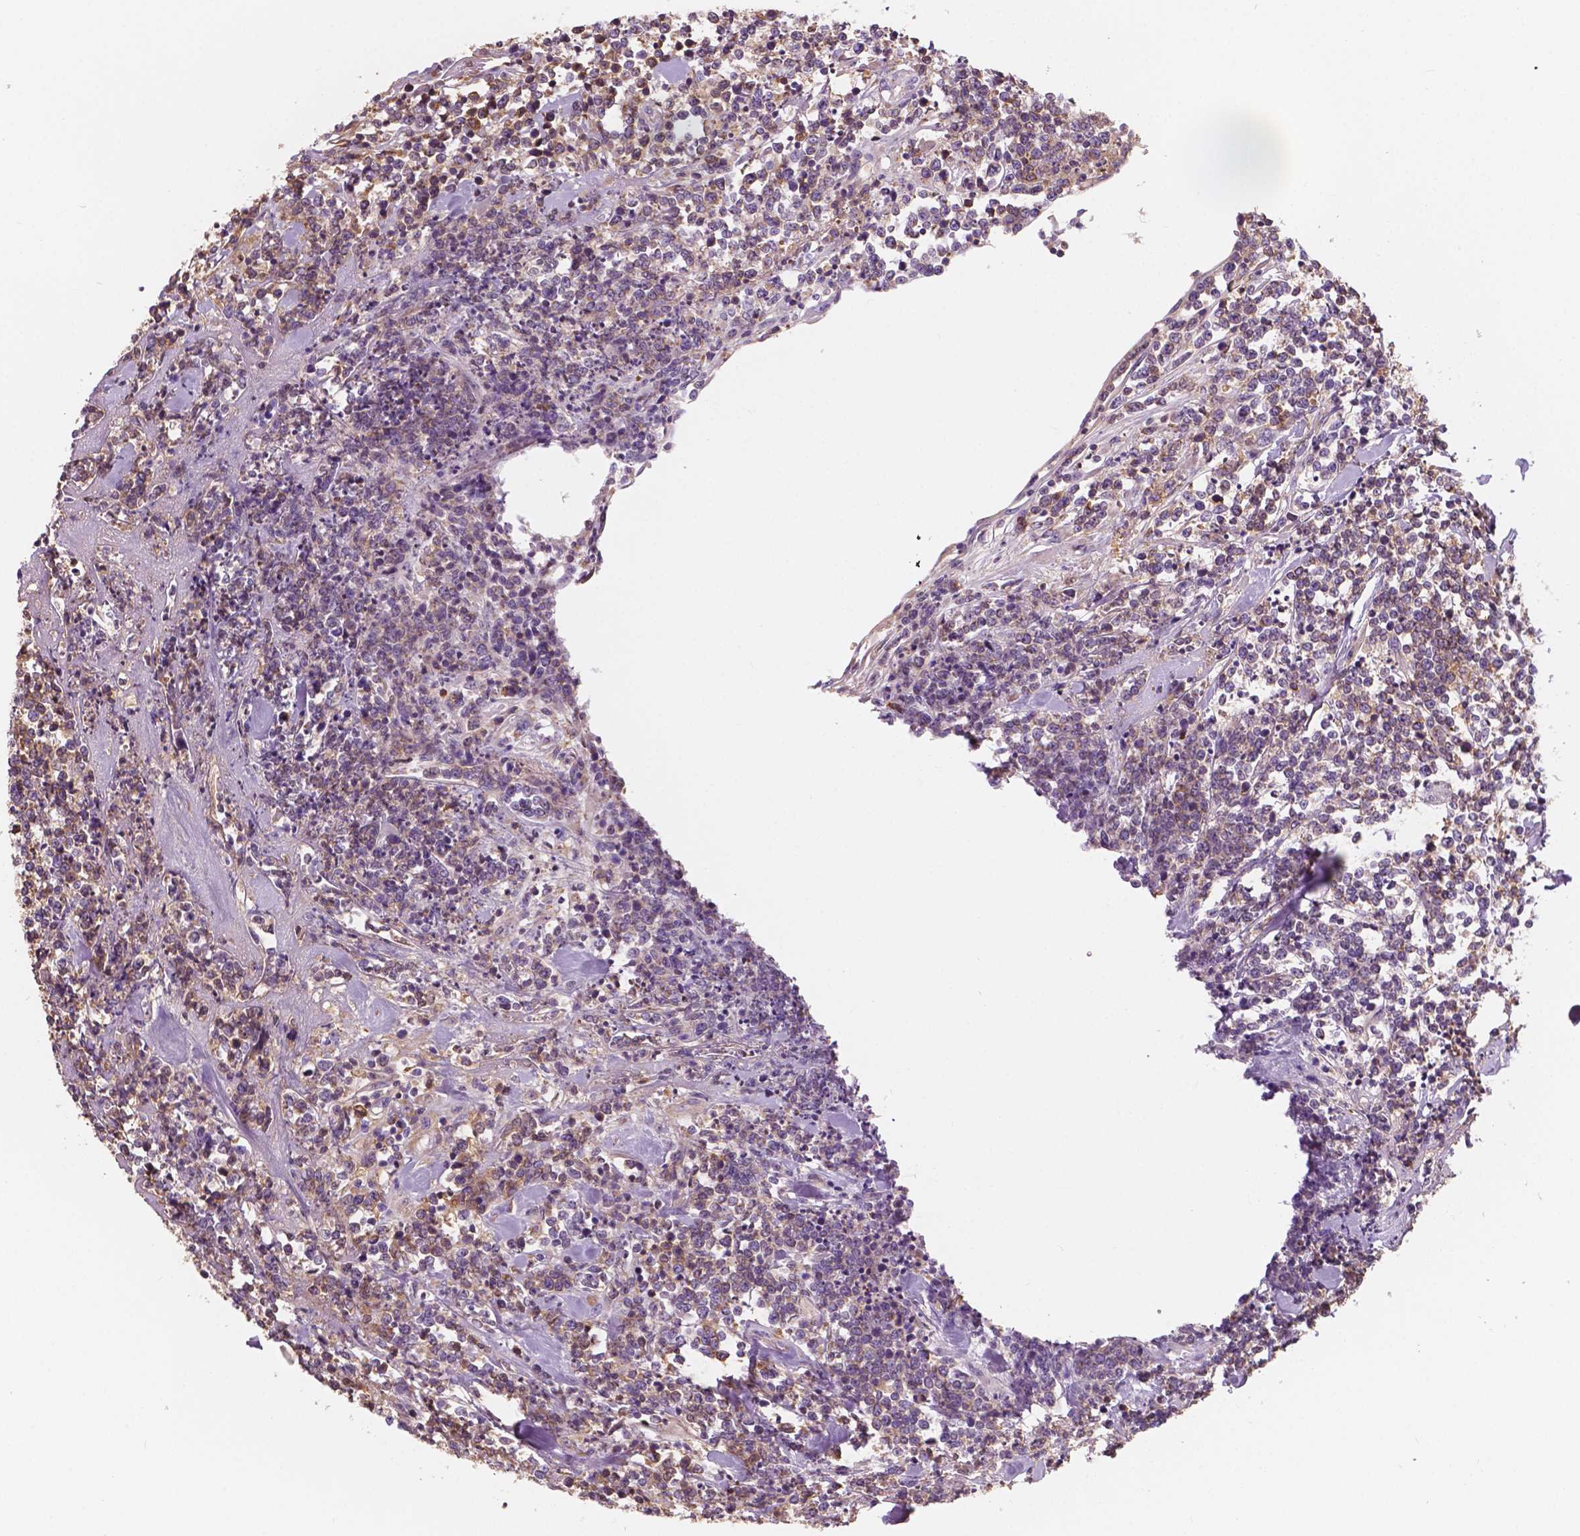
{"staining": {"intensity": "negative", "quantity": "none", "location": "none"}, "tissue": "lymphoma", "cell_type": "Tumor cells", "image_type": "cancer", "snomed": [{"axis": "morphology", "description": "Malignant lymphoma, non-Hodgkin's type, High grade"}, {"axis": "topography", "description": "Colon"}], "caption": "Micrograph shows no protein staining in tumor cells of high-grade malignant lymphoma, non-Hodgkin's type tissue. (Brightfield microscopy of DAB (3,3'-diaminobenzidine) IHC at high magnification).", "gene": "SEMA4A", "patient": {"sex": "male", "age": 82}}